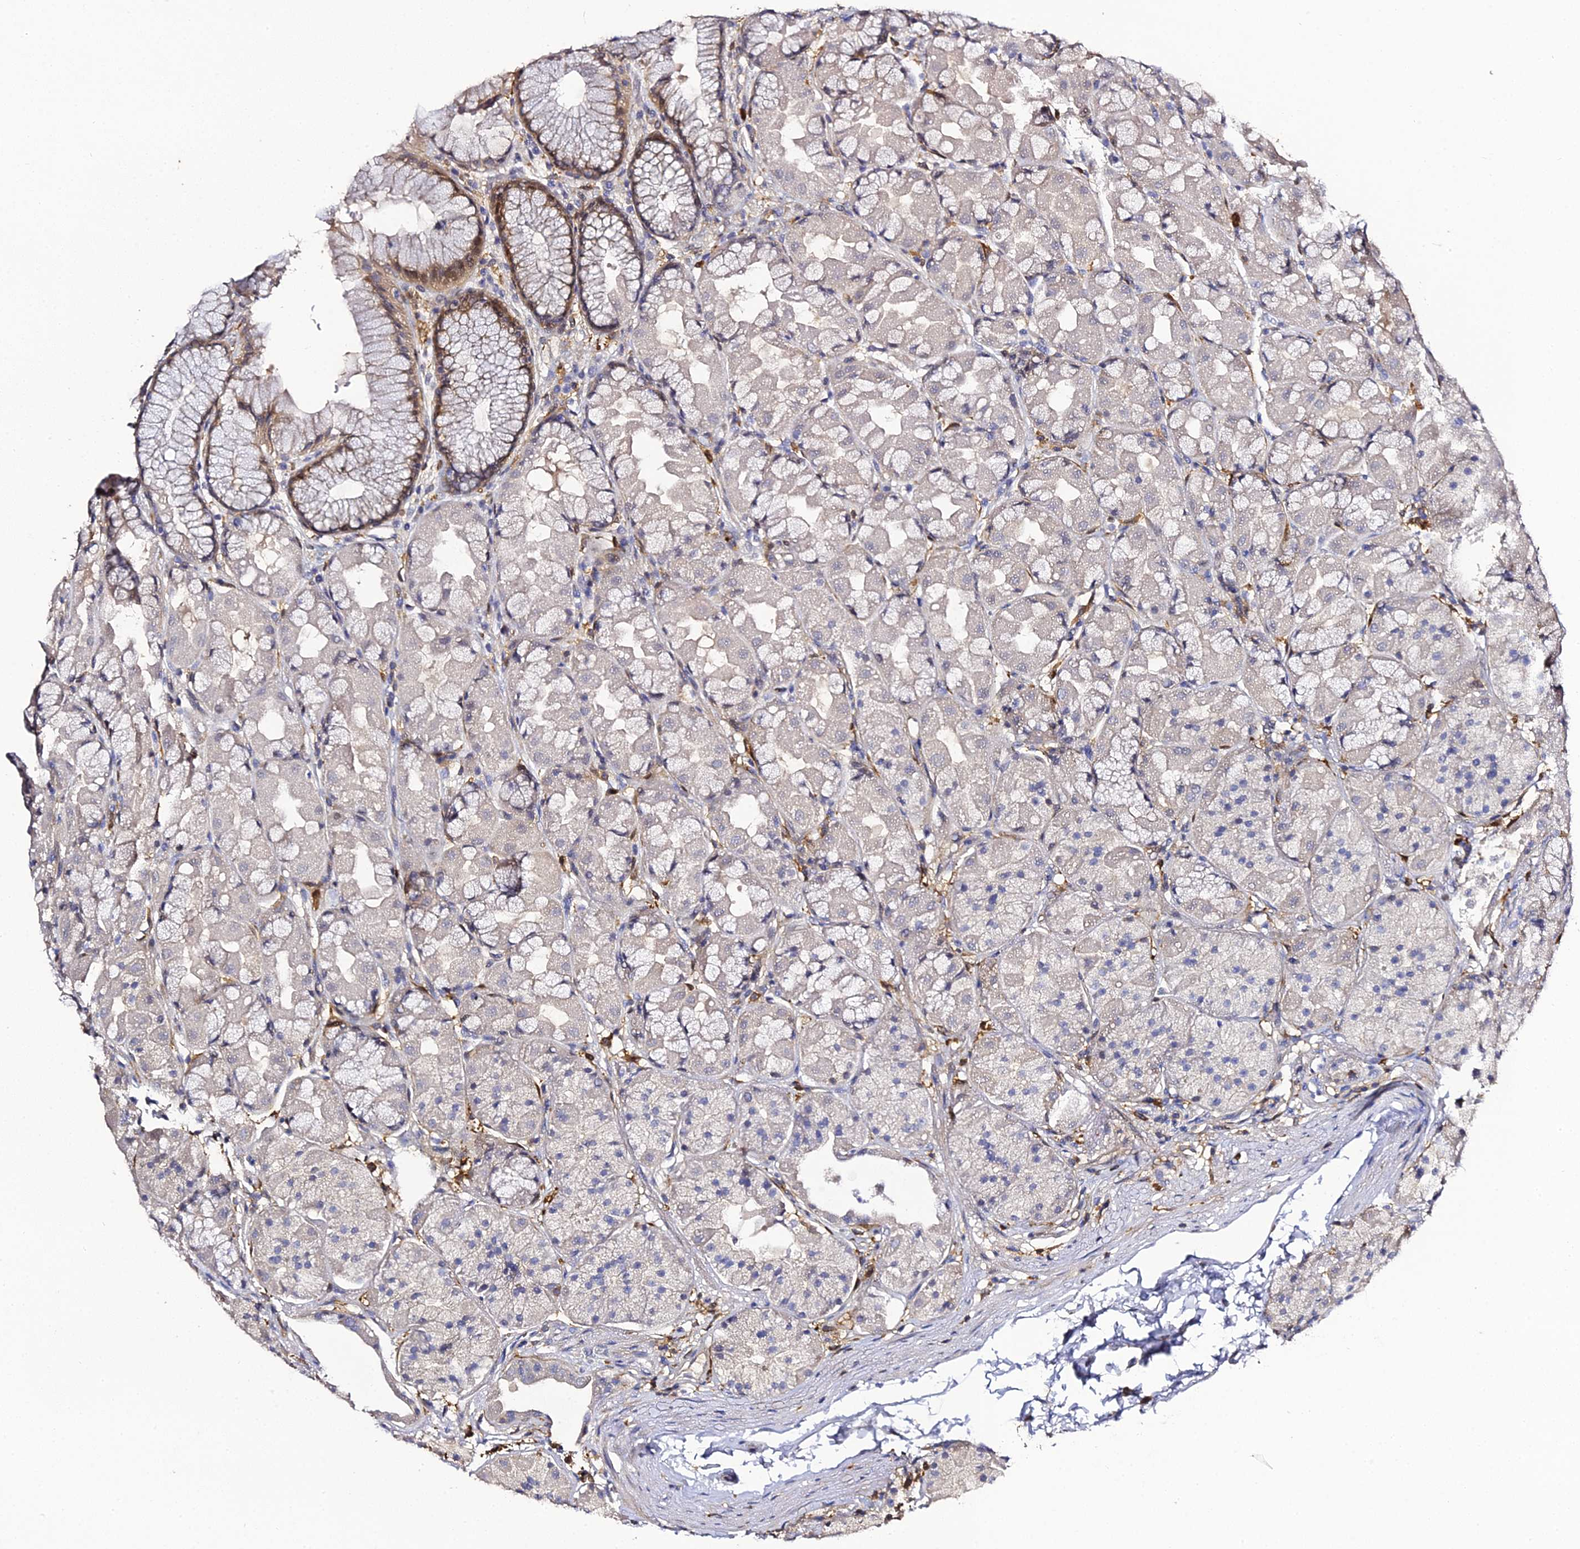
{"staining": {"intensity": "weak", "quantity": "<25%", "location": "cytoplasmic/membranous"}, "tissue": "stomach", "cell_type": "Glandular cells", "image_type": "normal", "snomed": [{"axis": "morphology", "description": "Normal tissue, NOS"}, {"axis": "topography", "description": "Stomach"}], "caption": "Protein analysis of benign stomach demonstrates no significant positivity in glandular cells.", "gene": "IL4I1", "patient": {"sex": "male", "age": 57}}